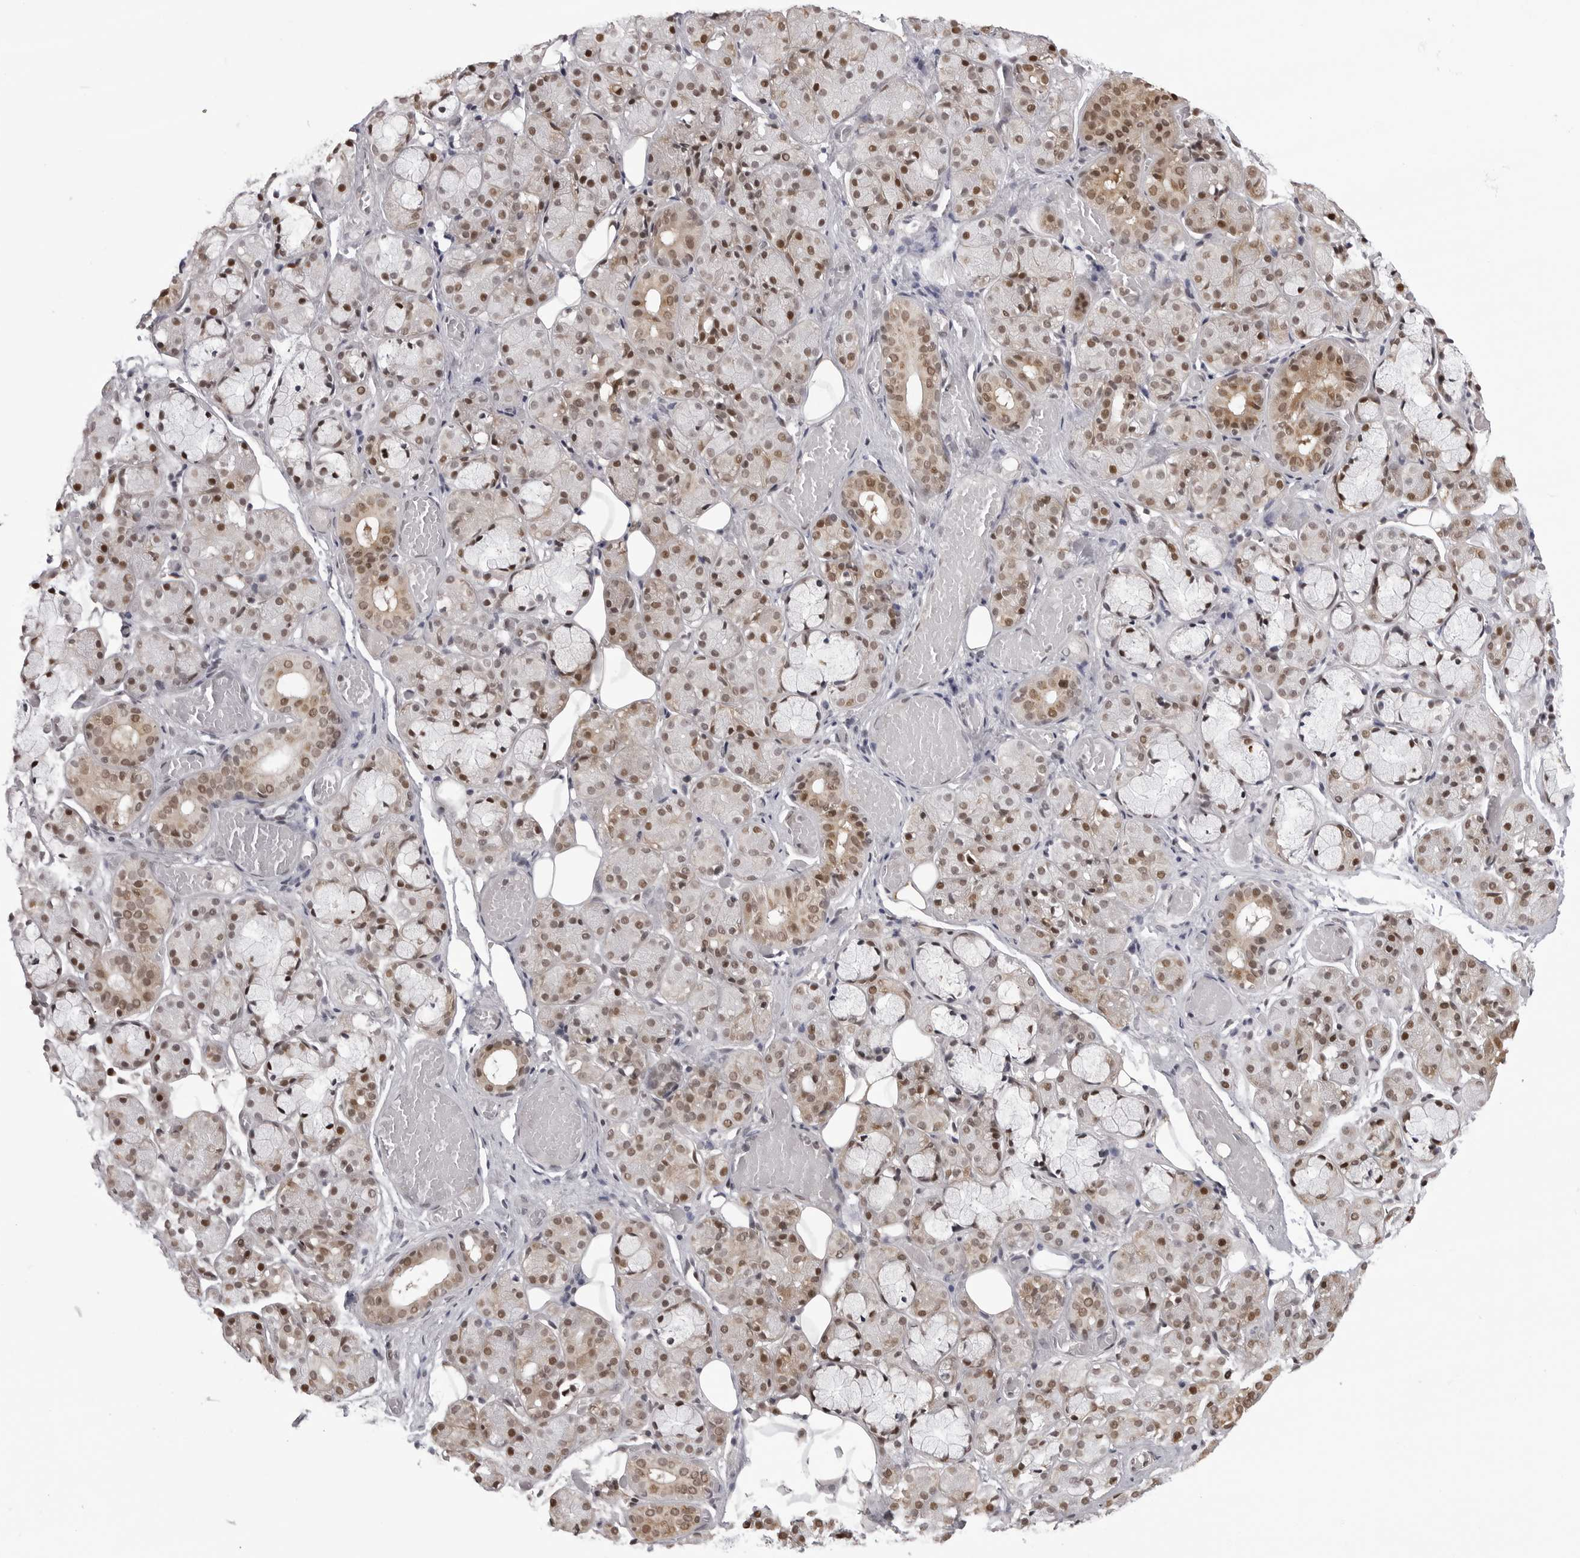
{"staining": {"intensity": "moderate", "quantity": ">75%", "location": "nuclear"}, "tissue": "salivary gland", "cell_type": "Glandular cells", "image_type": "normal", "snomed": [{"axis": "morphology", "description": "Normal tissue, NOS"}, {"axis": "topography", "description": "Salivary gland"}], "caption": "The micrograph shows immunohistochemical staining of normal salivary gland. There is moderate nuclear staining is appreciated in approximately >75% of glandular cells. The protein is shown in brown color, while the nuclei are stained blue.", "gene": "PHF3", "patient": {"sex": "male", "age": 63}}